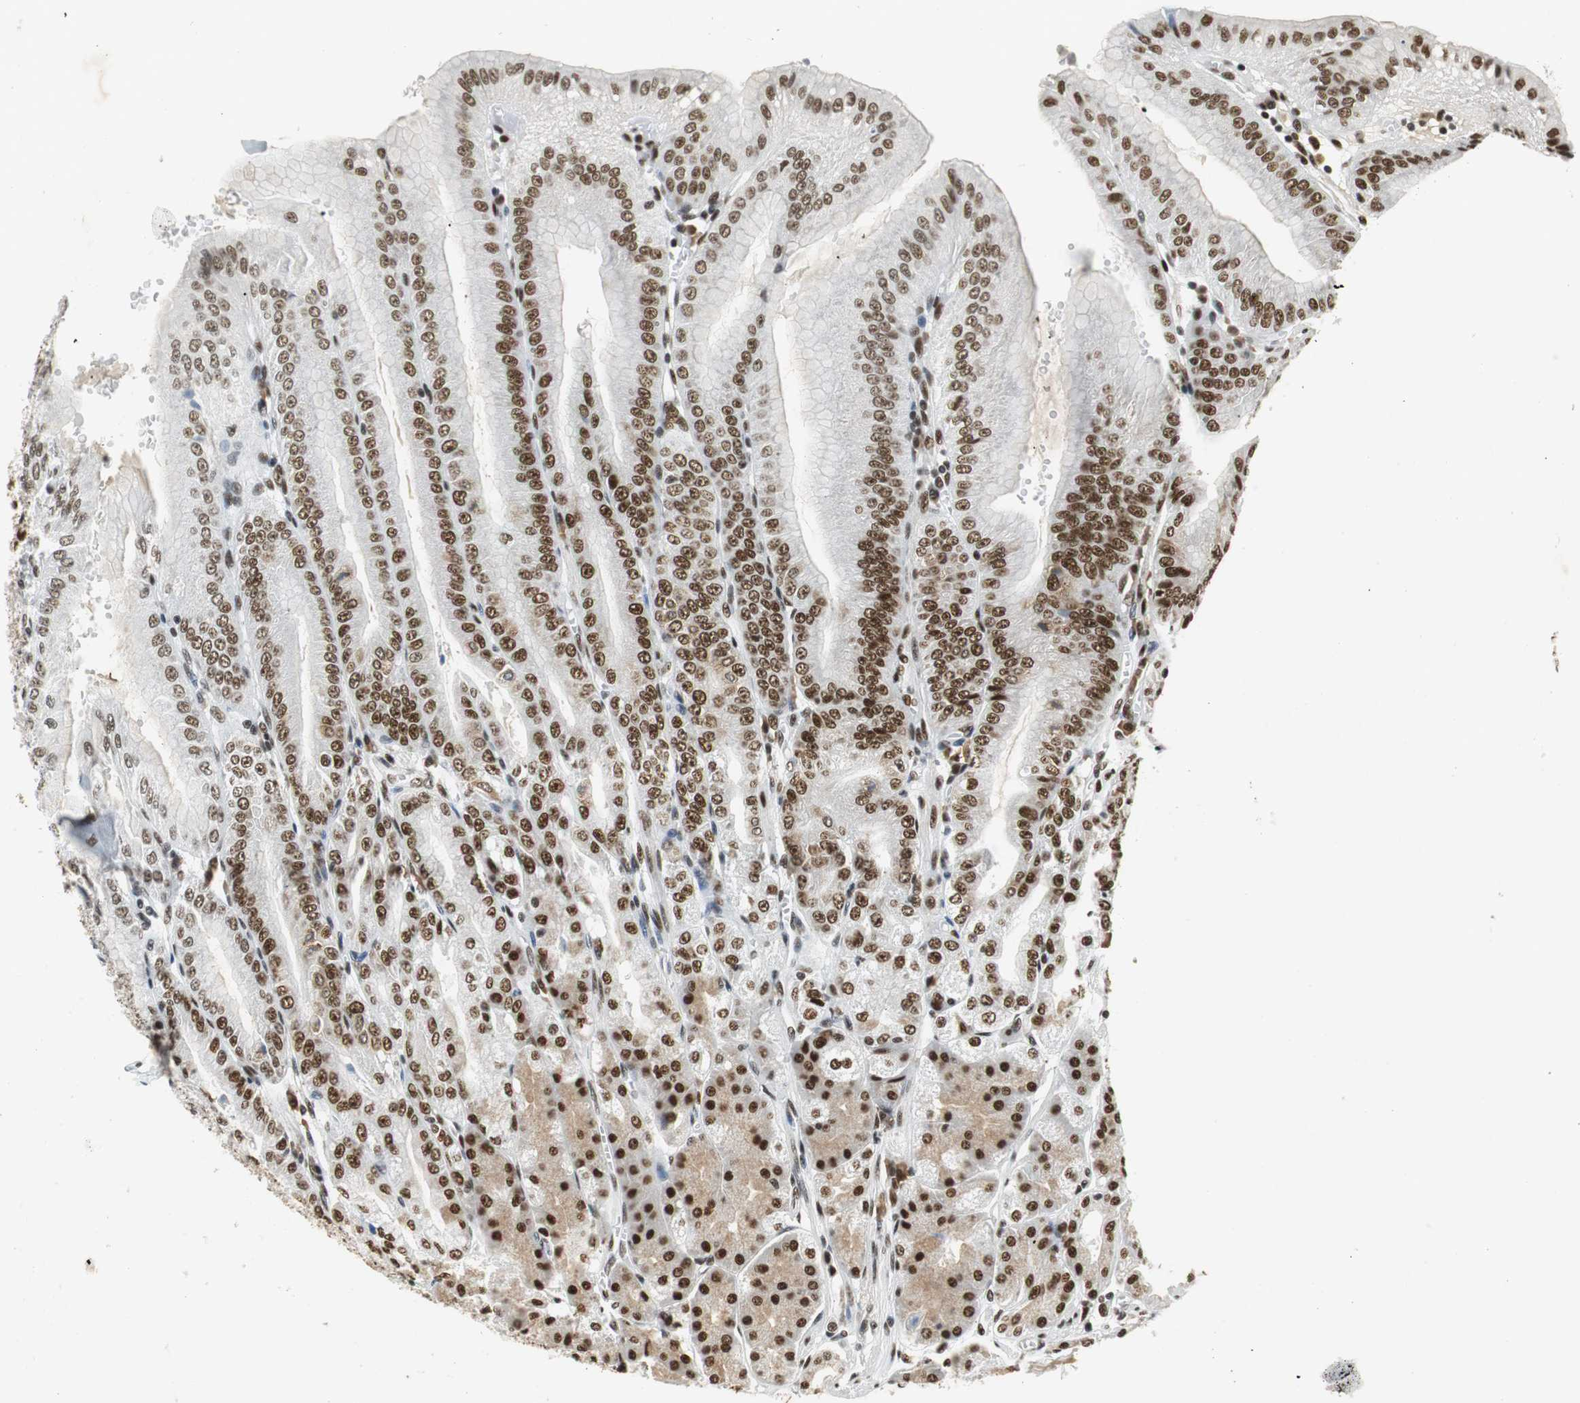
{"staining": {"intensity": "strong", "quantity": ">75%", "location": "cytoplasmic/membranous,nuclear"}, "tissue": "stomach", "cell_type": "Glandular cells", "image_type": "normal", "snomed": [{"axis": "morphology", "description": "Normal tissue, NOS"}, {"axis": "topography", "description": "Stomach, lower"}], "caption": "A high-resolution micrograph shows immunohistochemistry staining of normal stomach, which reveals strong cytoplasmic/membranous,nuclear staining in about >75% of glandular cells.", "gene": "PRKDC", "patient": {"sex": "male", "age": 71}}